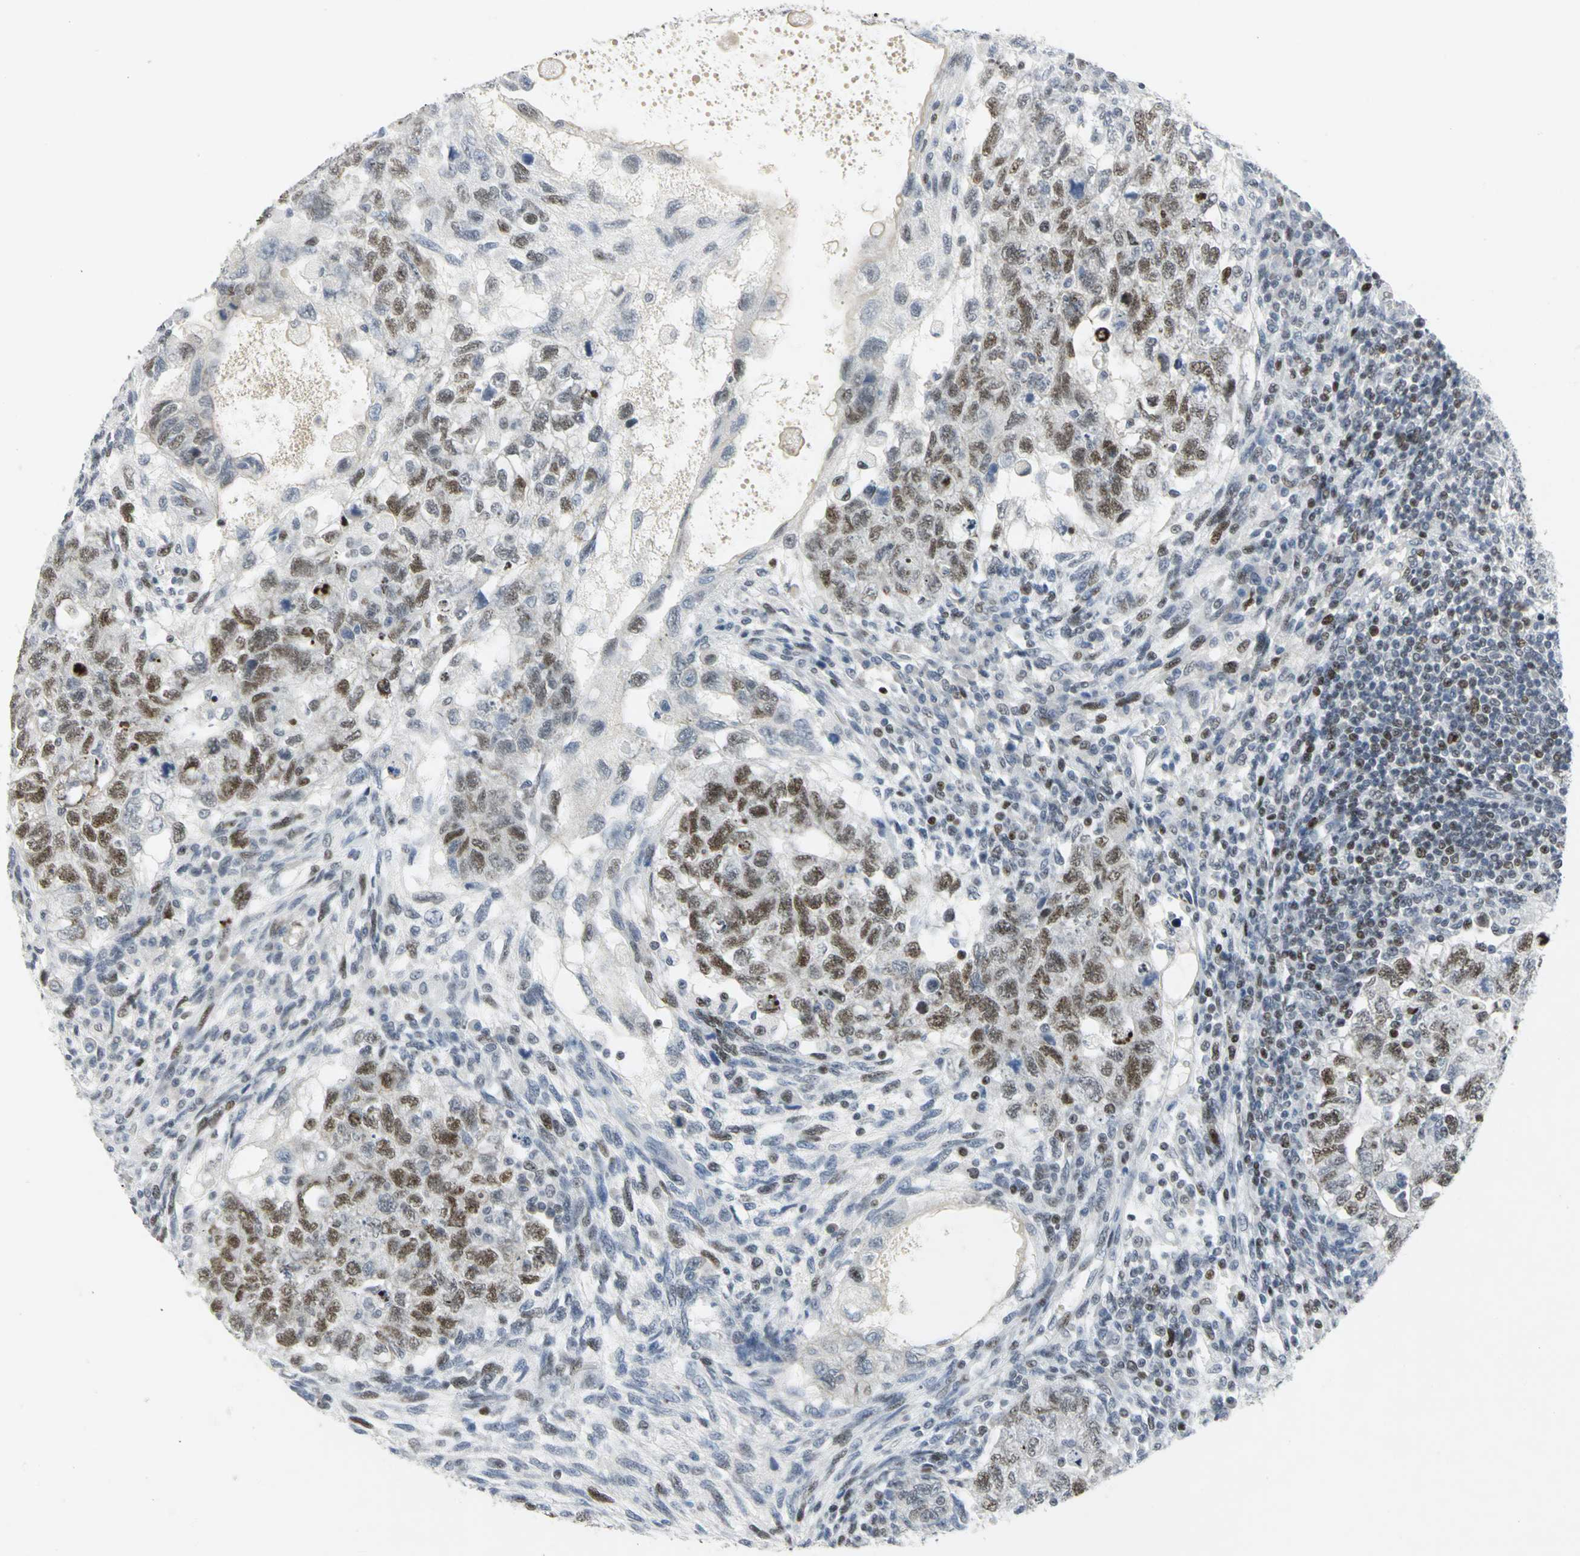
{"staining": {"intensity": "moderate", "quantity": "25%-75%", "location": "nuclear"}, "tissue": "testis cancer", "cell_type": "Tumor cells", "image_type": "cancer", "snomed": [{"axis": "morphology", "description": "Normal tissue, NOS"}, {"axis": "morphology", "description": "Carcinoma, Embryonal, NOS"}, {"axis": "topography", "description": "Testis"}], "caption": "The histopathology image shows immunohistochemical staining of embryonal carcinoma (testis). There is moderate nuclear positivity is seen in about 25%-75% of tumor cells. (brown staining indicates protein expression, while blue staining denotes nuclei).", "gene": "RPA1", "patient": {"sex": "male", "age": 36}}